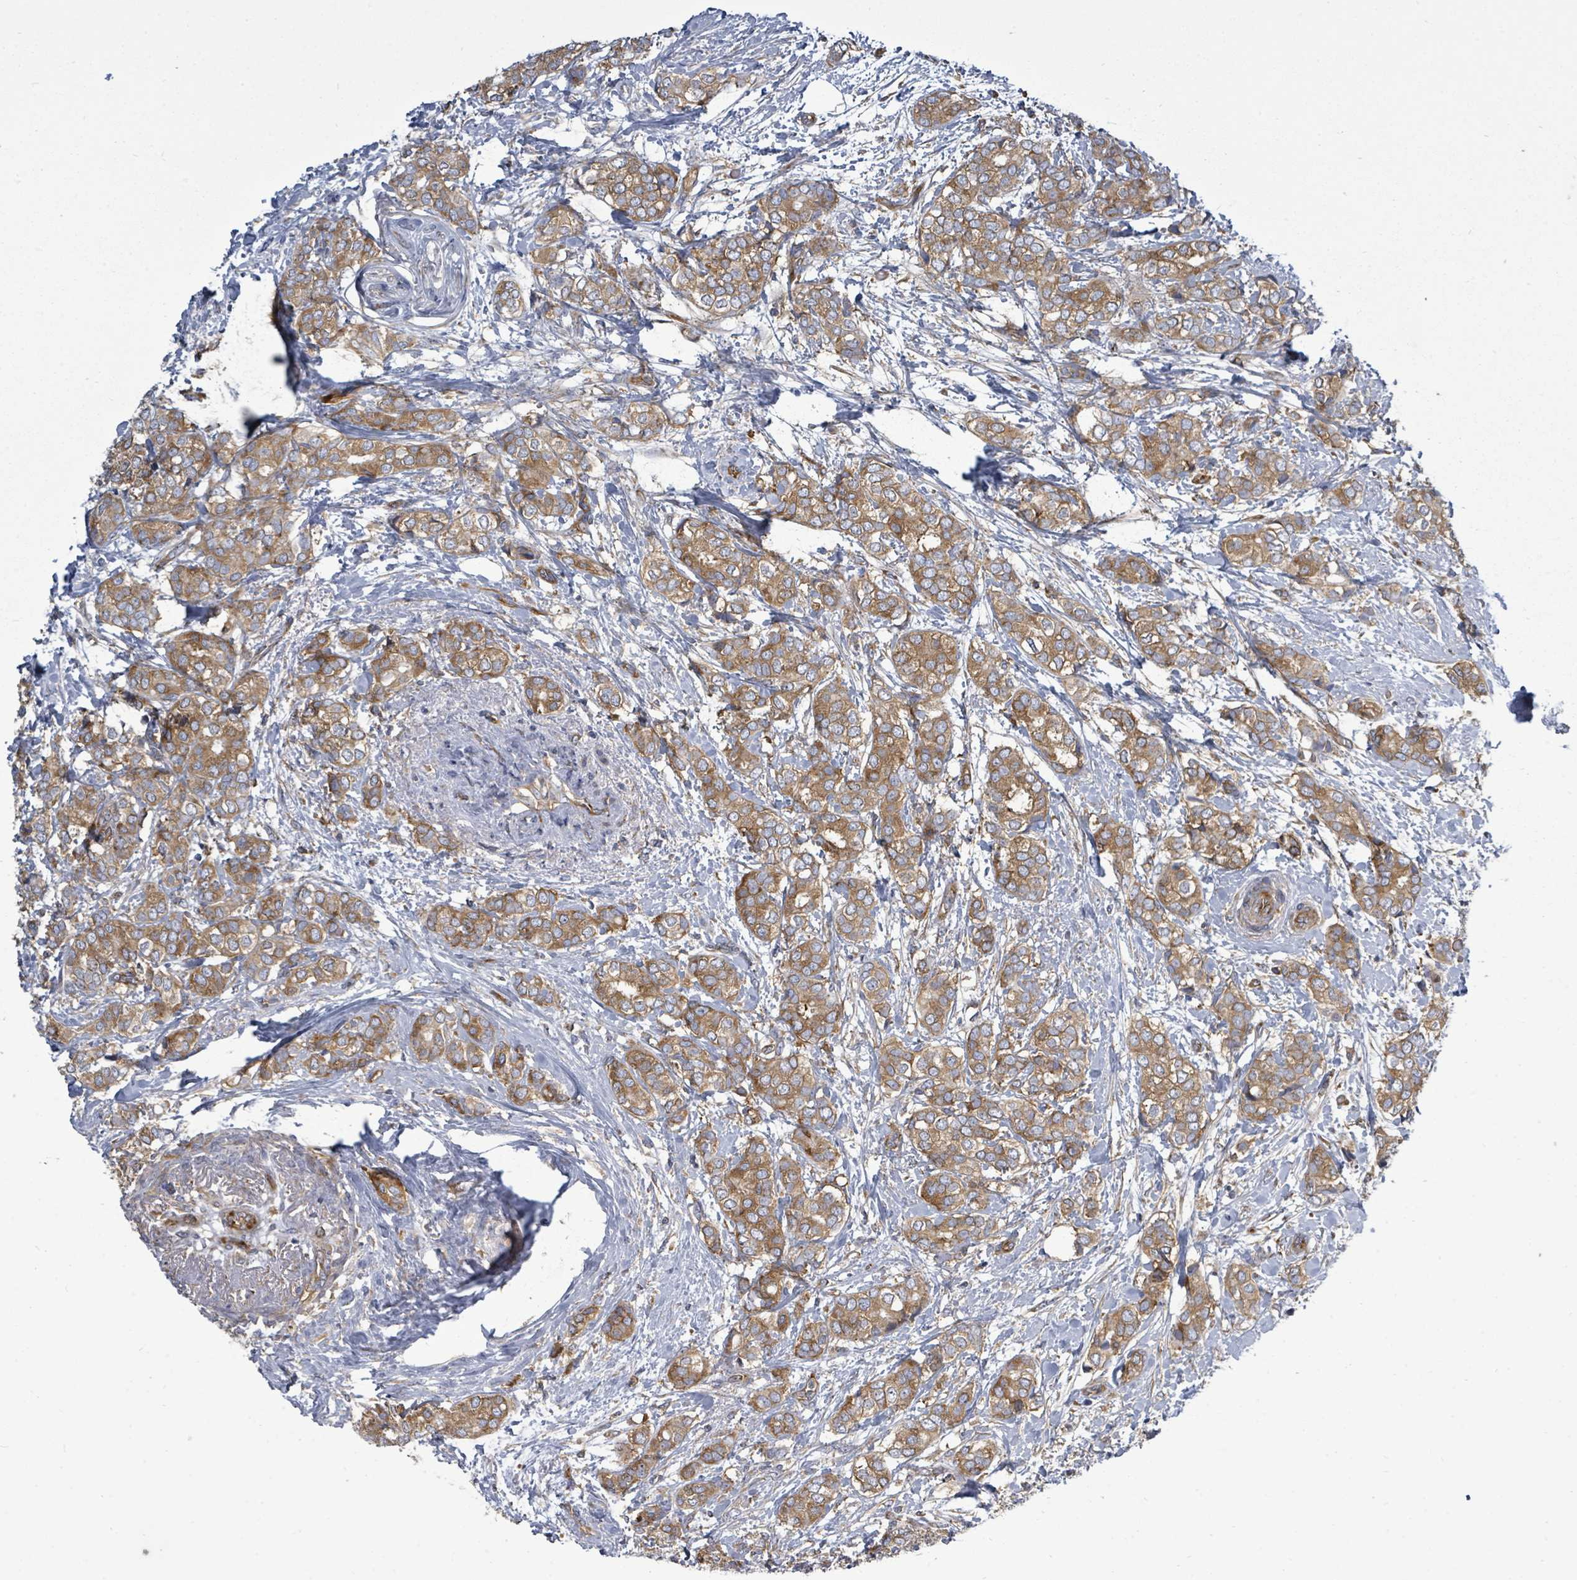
{"staining": {"intensity": "moderate", "quantity": ">75%", "location": "cytoplasmic/membranous"}, "tissue": "breast cancer", "cell_type": "Tumor cells", "image_type": "cancer", "snomed": [{"axis": "morphology", "description": "Duct carcinoma"}, {"axis": "topography", "description": "Breast"}], "caption": "The micrograph displays a brown stain indicating the presence of a protein in the cytoplasmic/membranous of tumor cells in invasive ductal carcinoma (breast).", "gene": "EIF3C", "patient": {"sex": "female", "age": 73}}